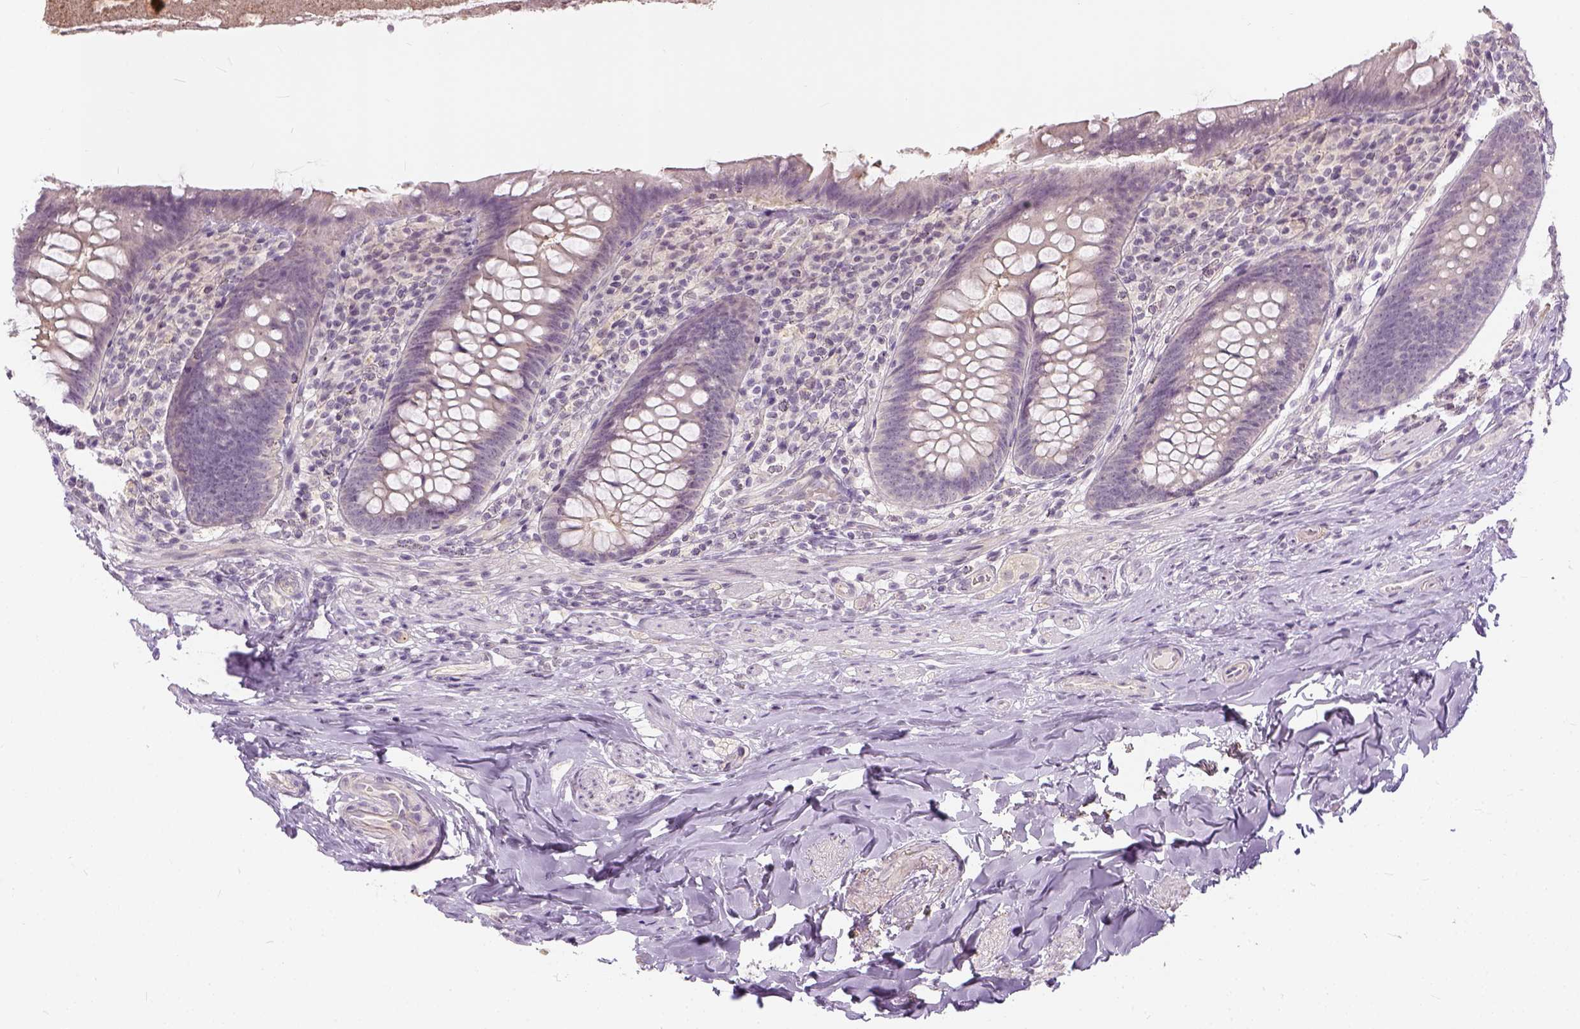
{"staining": {"intensity": "negative", "quantity": "none", "location": "none"}, "tissue": "appendix", "cell_type": "Glandular cells", "image_type": "normal", "snomed": [{"axis": "morphology", "description": "Normal tissue, NOS"}, {"axis": "topography", "description": "Appendix"}], "caption": "Appendix stained for a protein using immunohistochemistry shows no positivity glandular cells.", "gene": "ANO2", "patient": {"sex": "male", "age": 47}}